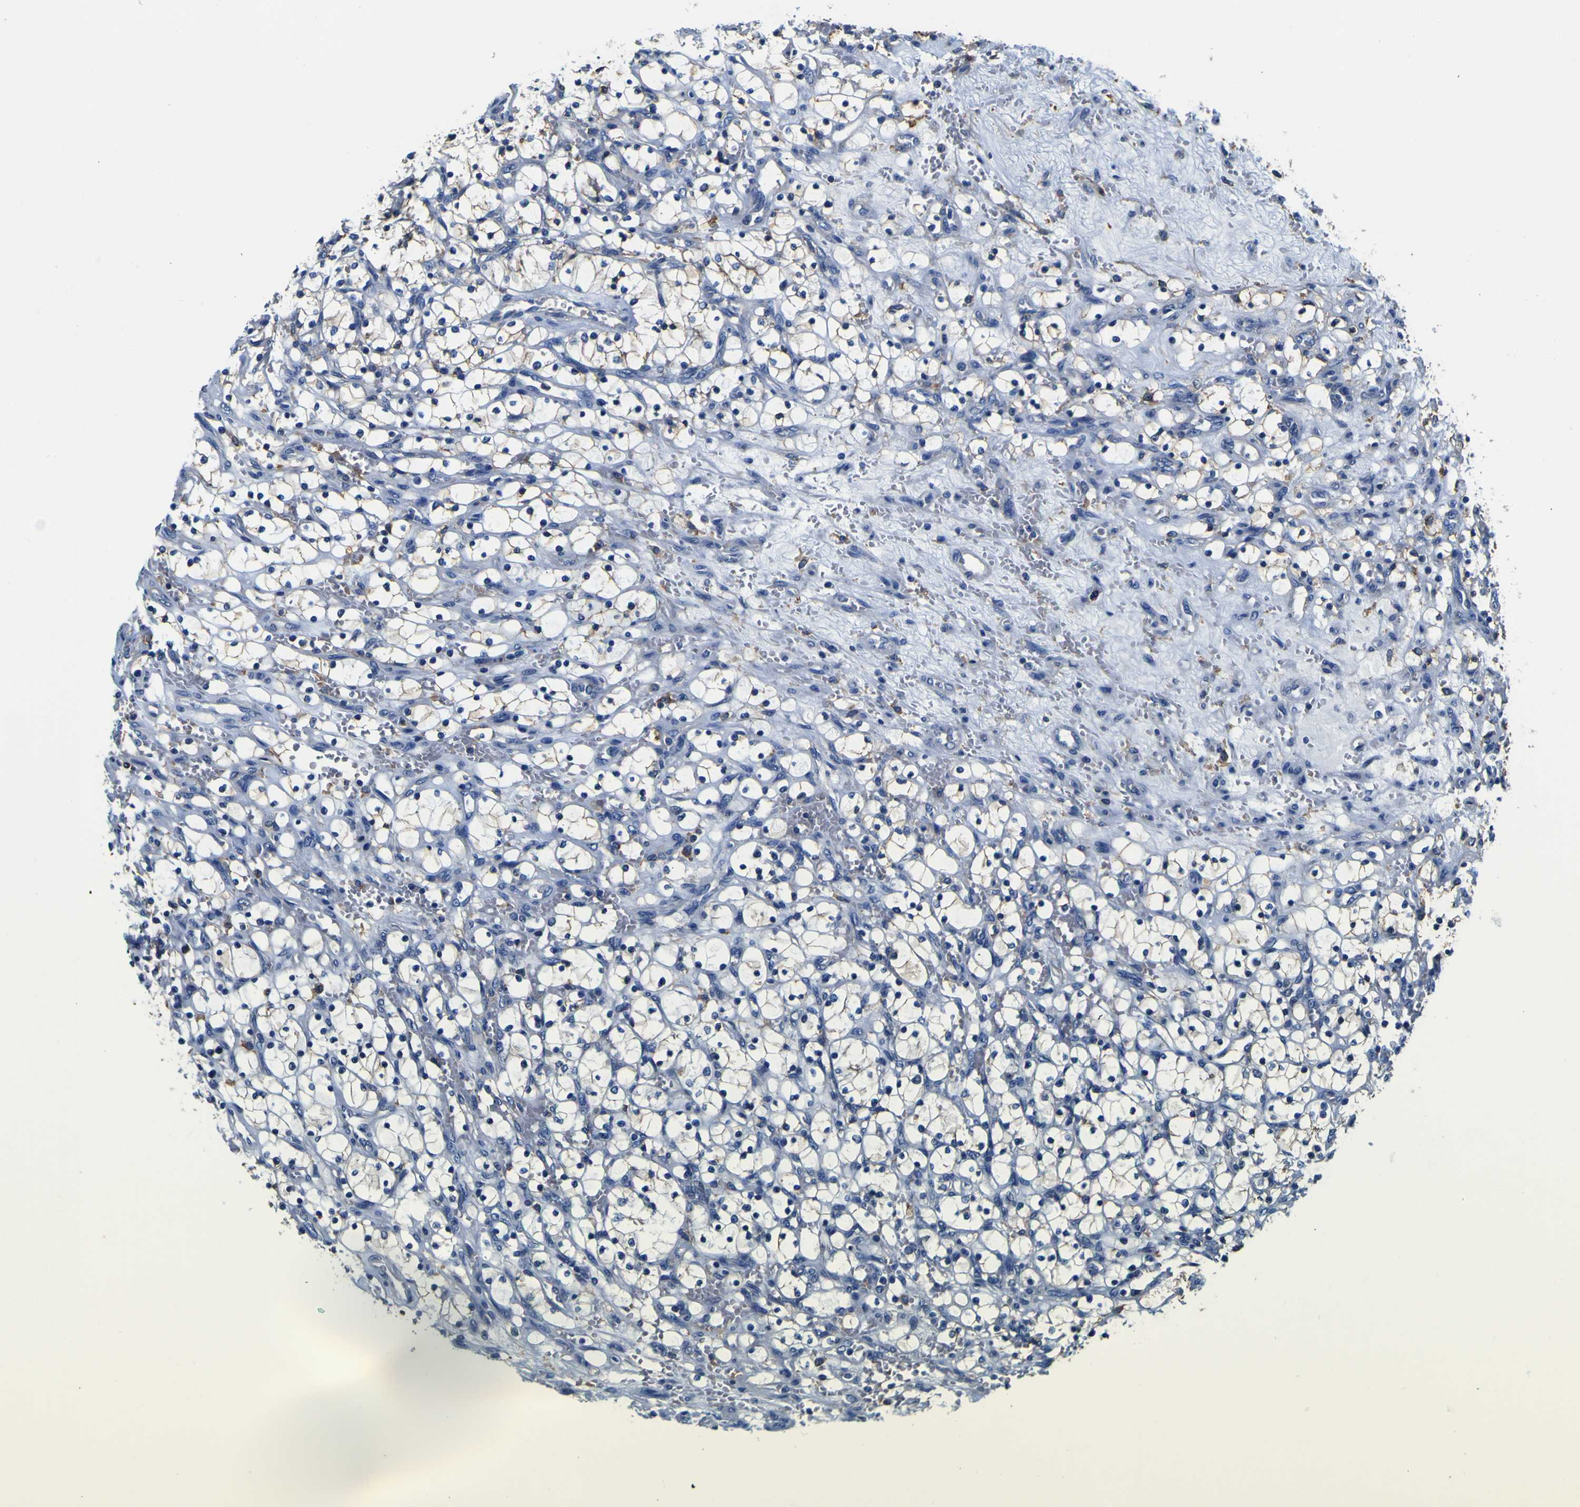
{"staining": {"intensity": "moderate", "quantity": "<25%", "location": "cytoplasmic/membranous"}, "tissue": "renal cancer", "cell_type": "Tumor cells", "image_type": "cancer", "snomed": [{"axis": "morphology", "description": "Adenocarcinoma, NOS"}, {"axis": "topography", "description": "Kidney"}], "caption": "Moderate cytoplasmic/membranous protein staining is appreciated in approximately <25% of tumor cells in adenocarcinoma (renal).", "gene": "PXDN", "patient": {"sex": "female", "age": 69}}